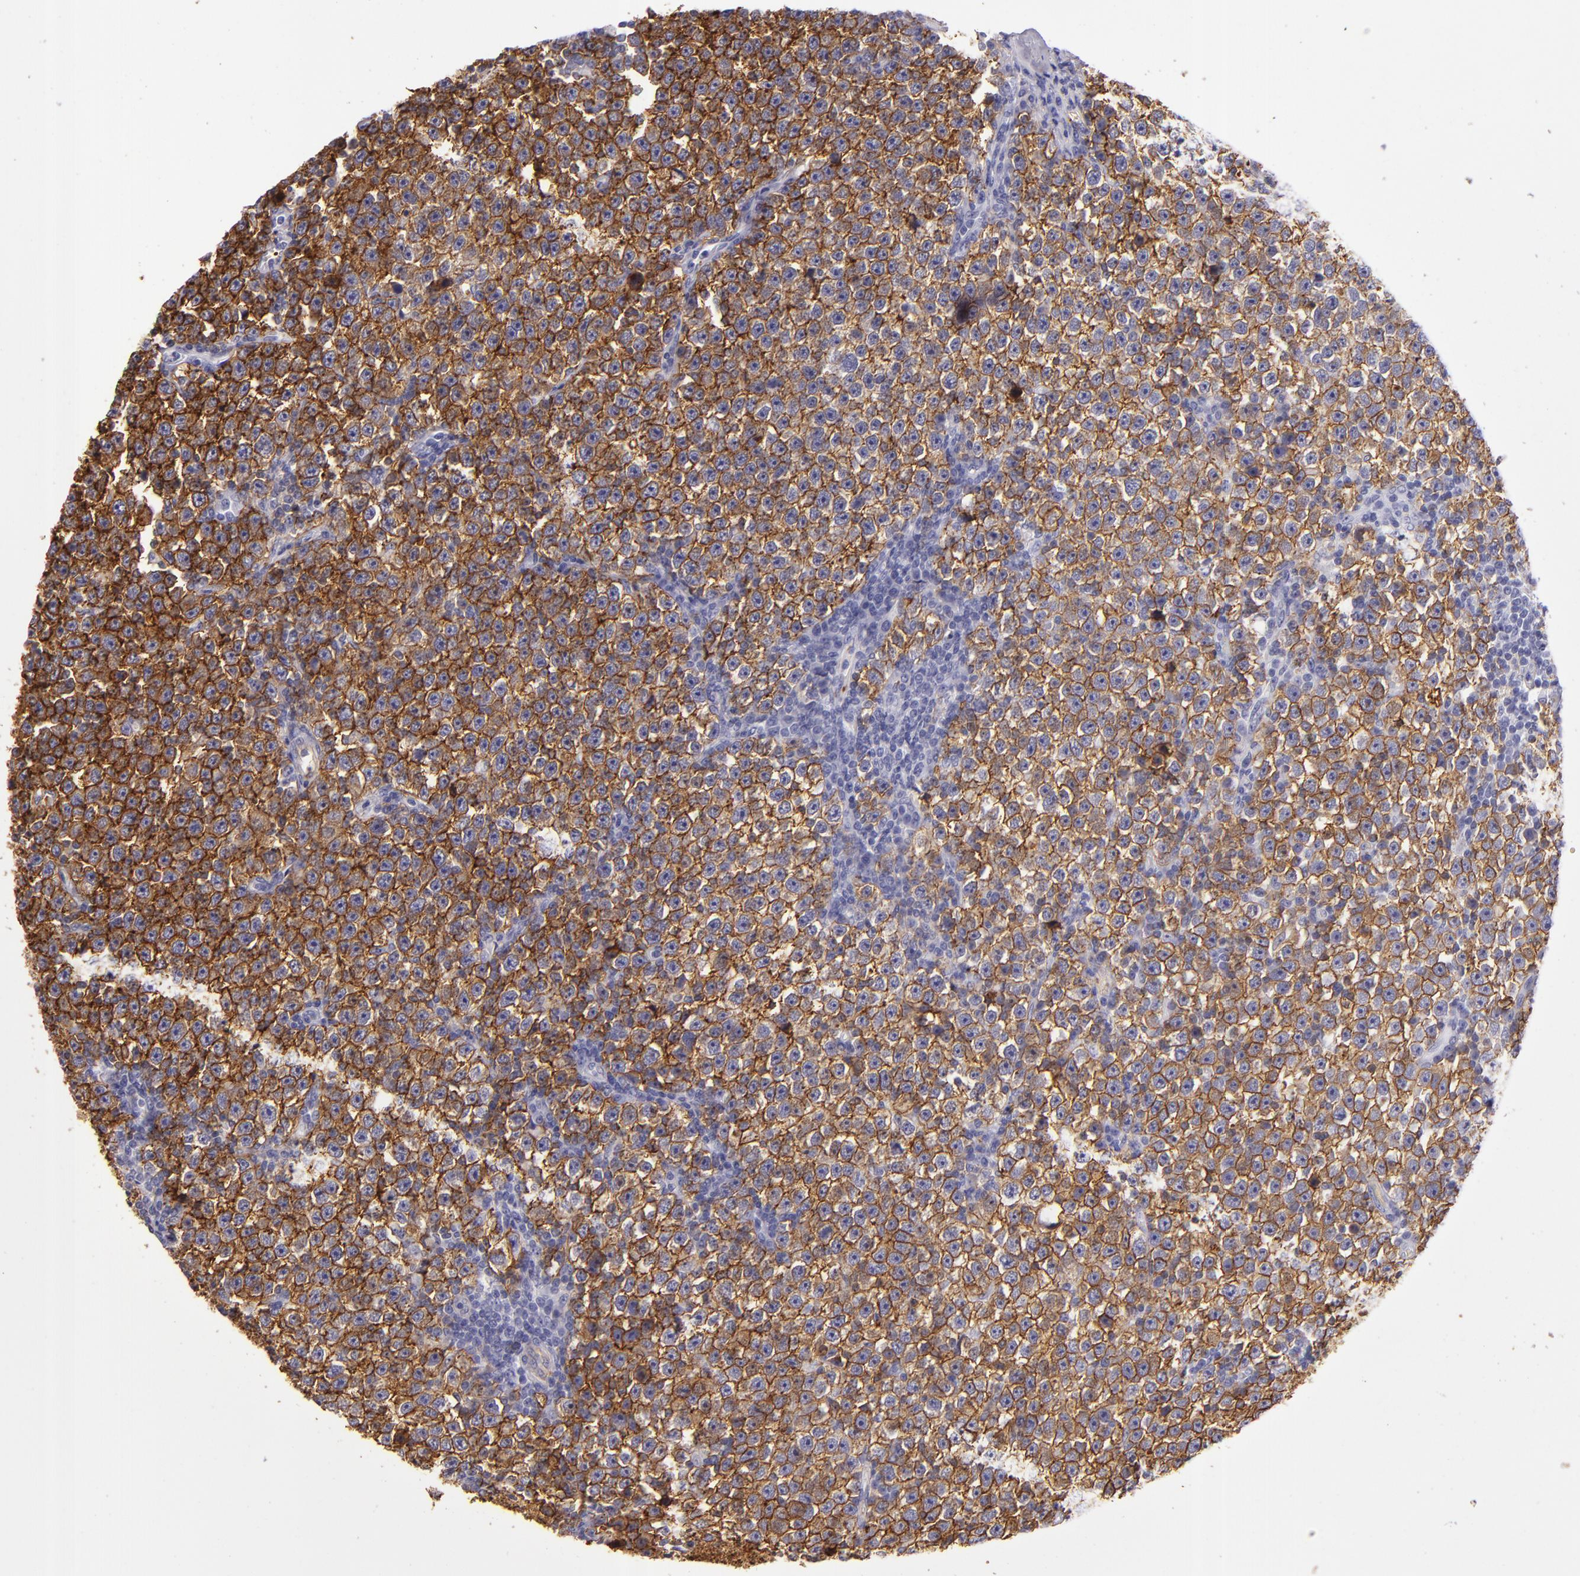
{"staining": {"intensity": "strong", "quantity": ">75%", "location": "cytoplasmic/membranous"}, "tissue": "testis cancer", "cell_type": "Tumor cells", "image_type": "cancer", "snomed": [{"axis": "morphology", "description": "Seminoma, NOS"}, {"axis": "topography", "description": "Testis"}], "caption": "A brown stain labels strong cytoplasmic/membranous positivity of a protein in human seminoma (testis) tumor cells.", "gene": "CD9", "patient": {"sex": "male", "age": 43}}